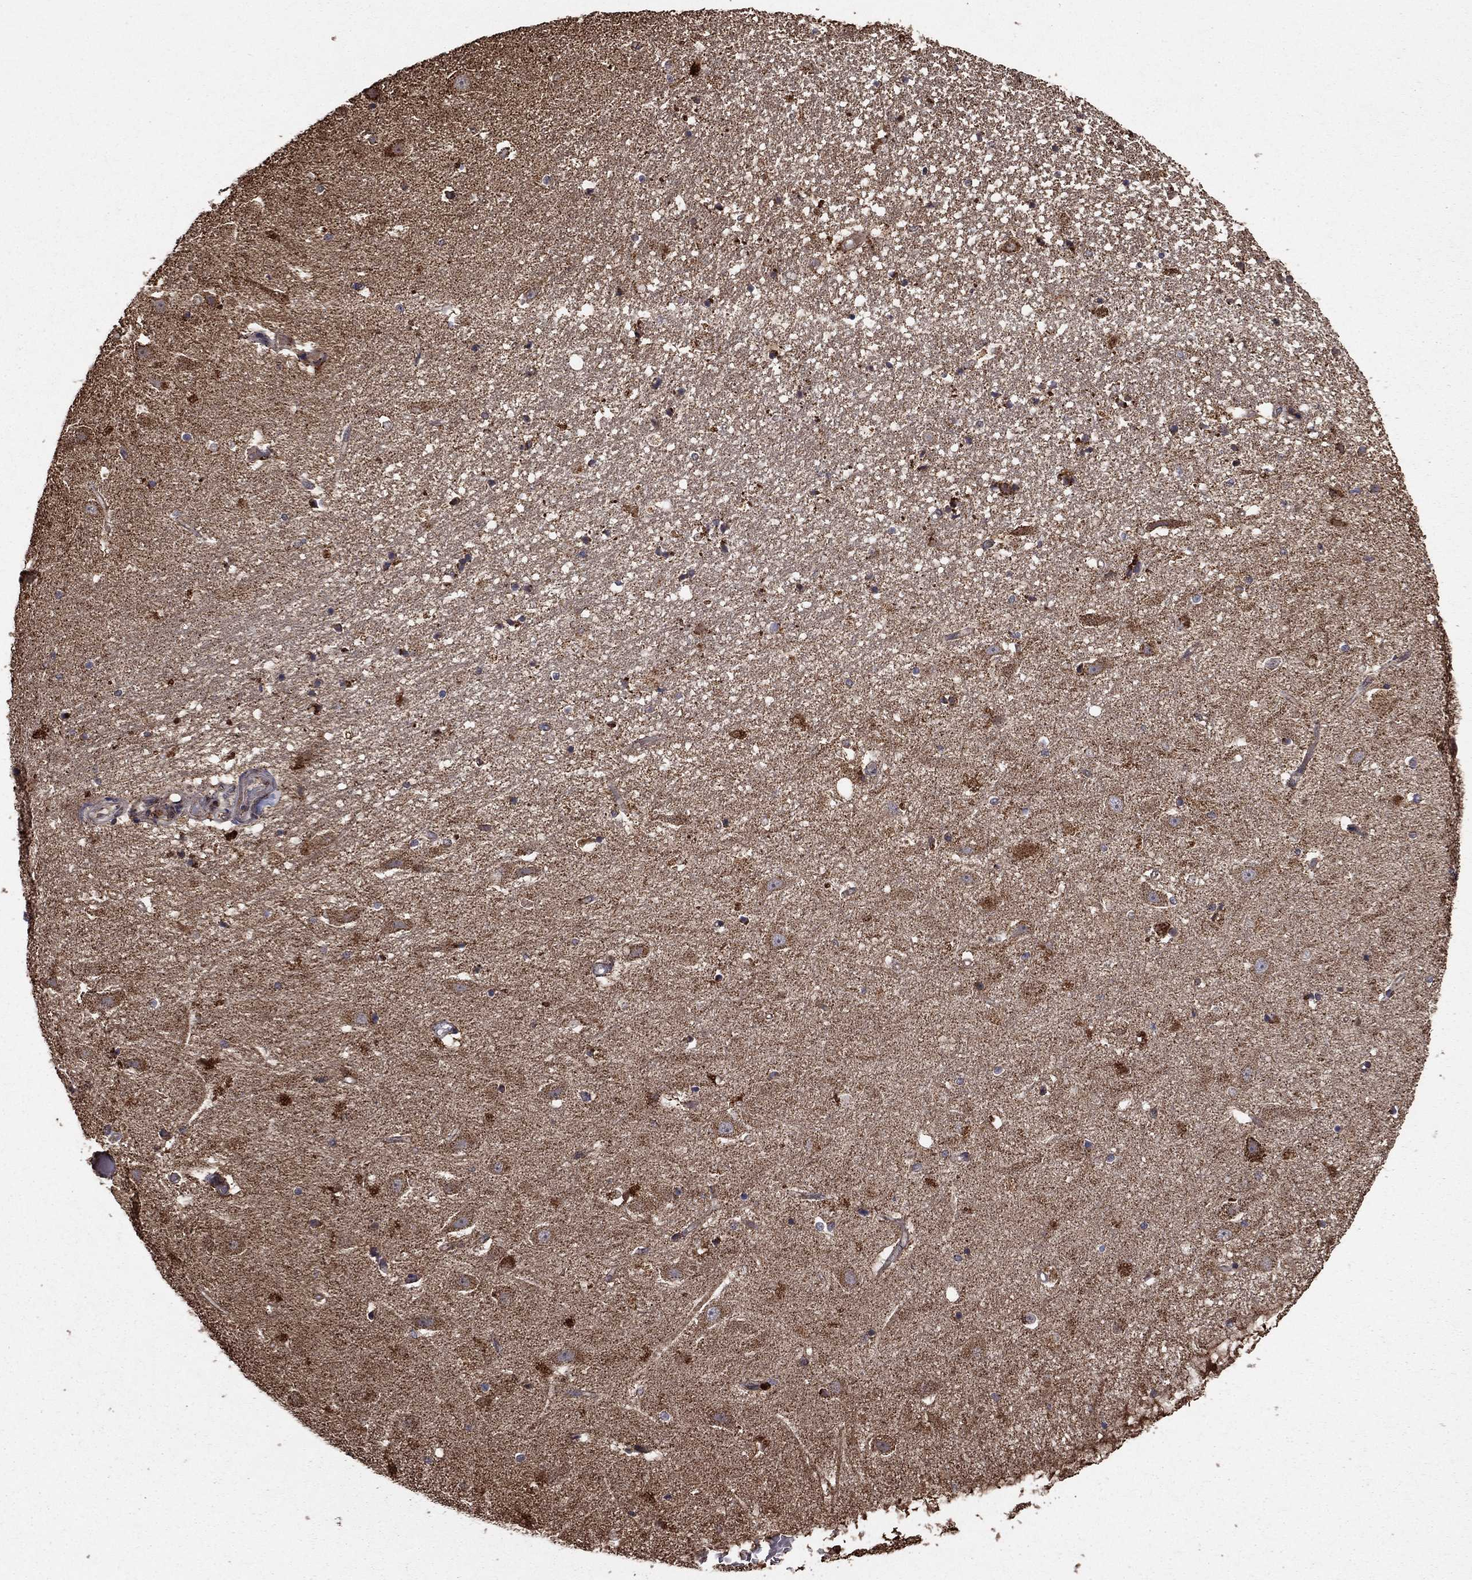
{"staining": {"intensity": "negative", "quantity": "none", "location": "none"}, "tissue": "hippocampus", "cell_type": "Glial cells", "image_type": "normal", "snomed": [{"axis": "morphology", "description": "Normal tissue, NOS"}, {"axis": "topography", "description": "Hippocampus"}], "caption": "DAB (3,3'-diaminobenzidine) immunohistochemical staining of normal human hippocampus exhibits no significant staining in glial cells. (IHC, brightfield microscopy, high magnification).", "gene": "ACOT13", "patient": {"sex": "male", "age": 49}}